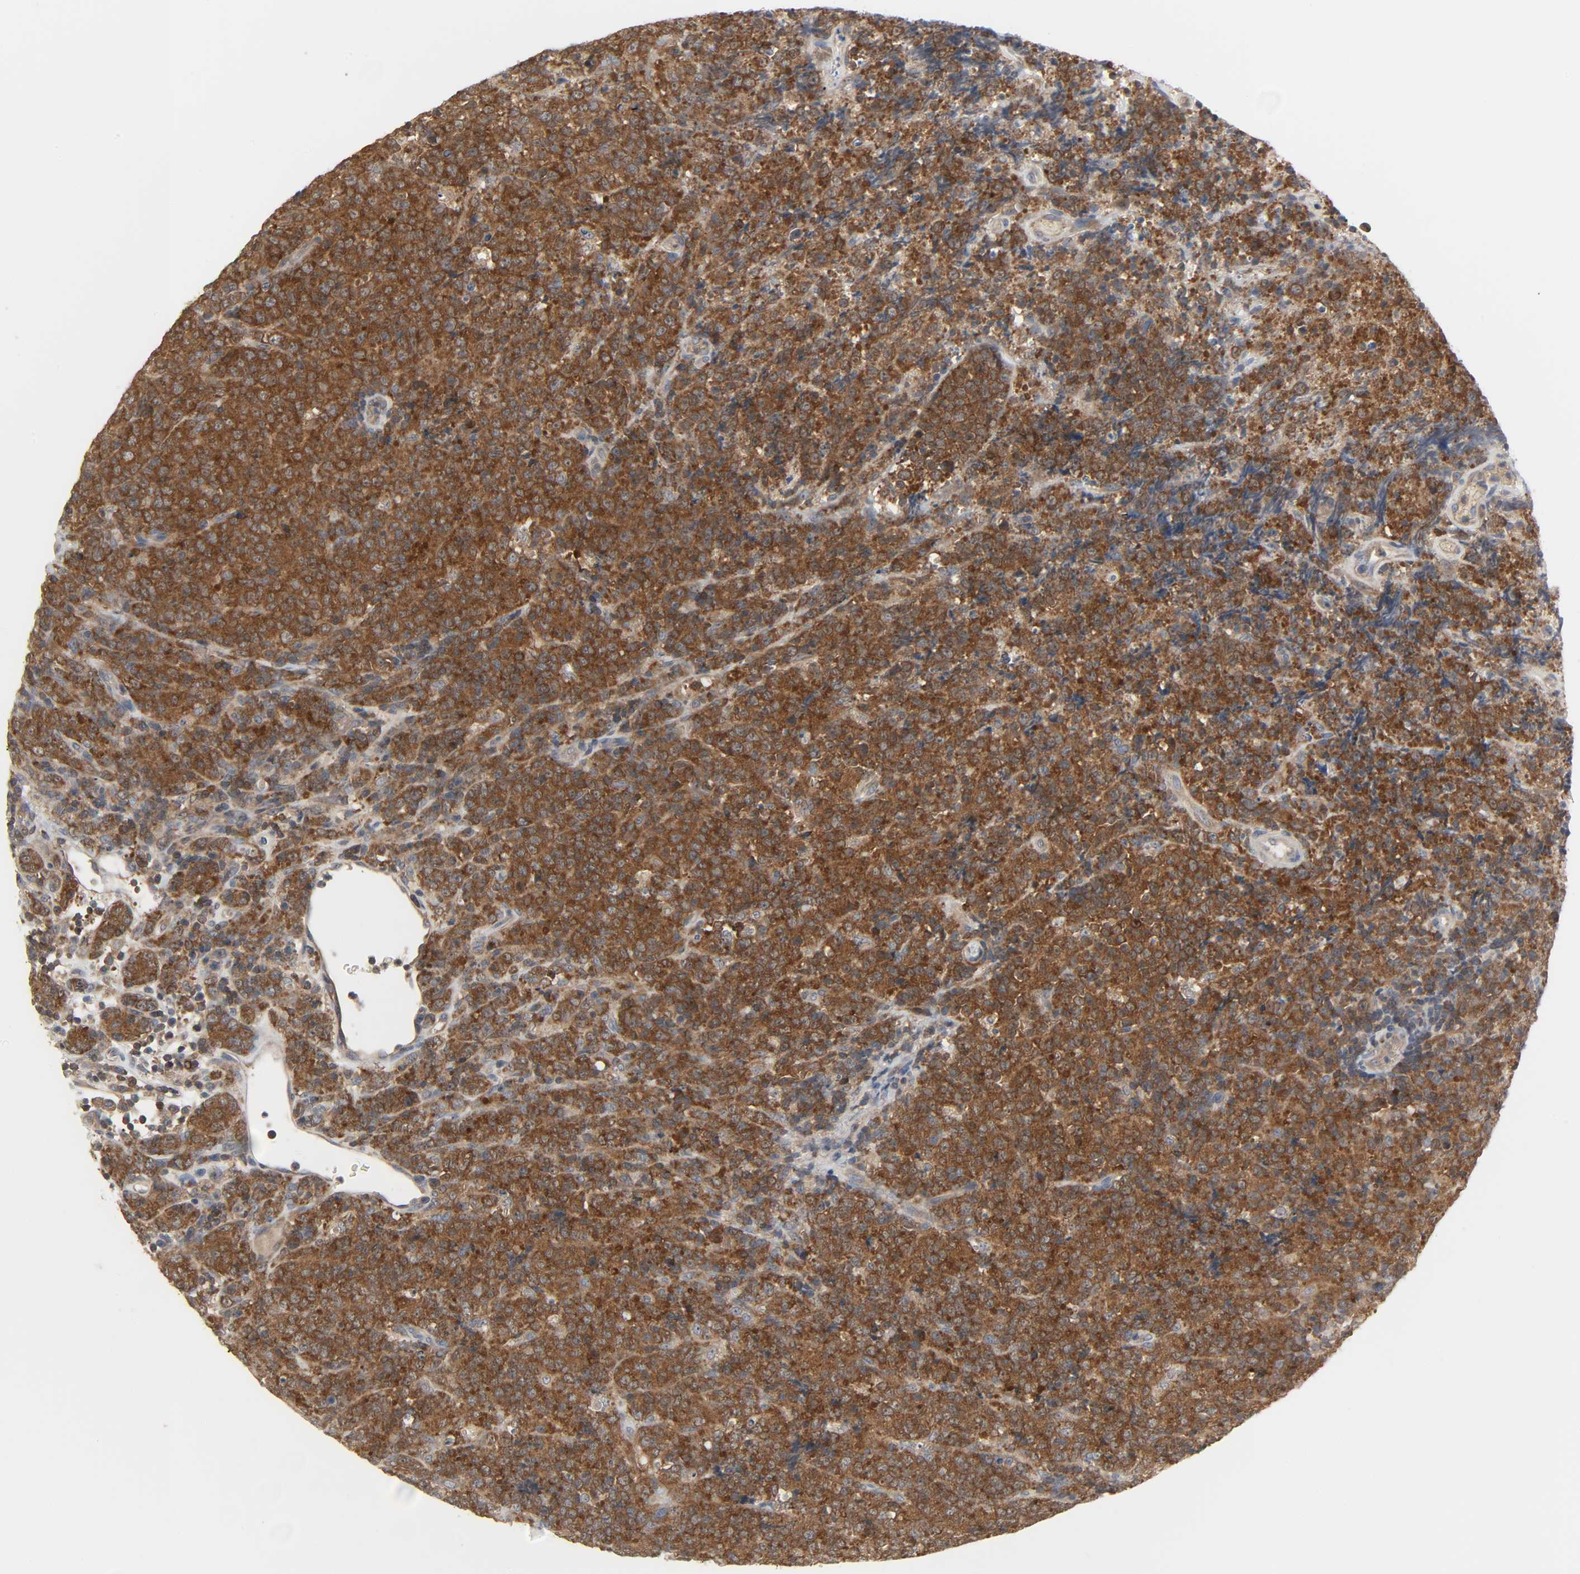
{"staining": {"intensity": "strong", "quantity": ">75%", "location": "cytoplasmic/membranous"}, "tissue": "lymphoma", "cell_type": "Tumor cells", "image_type": "cancer", "snomed": [{"axis": "morphology", "description": "Malignant lymphoma, non-Hodgkin's type, High grade"}, {"axis": "topography", "description": "Tonsil"}], "caption": "Immunohistochemistry image of neoplastic tissue: lymphoma stained using immunohistochemistry shows high levels of strong protein expression localized specifically in the cytoplasmic/membranous of tumor cells, appearing as a cytoplasmic/membranous brown color.", "gene": "PLEKHA2", "patient": {"sex": "female", "age": 36}}